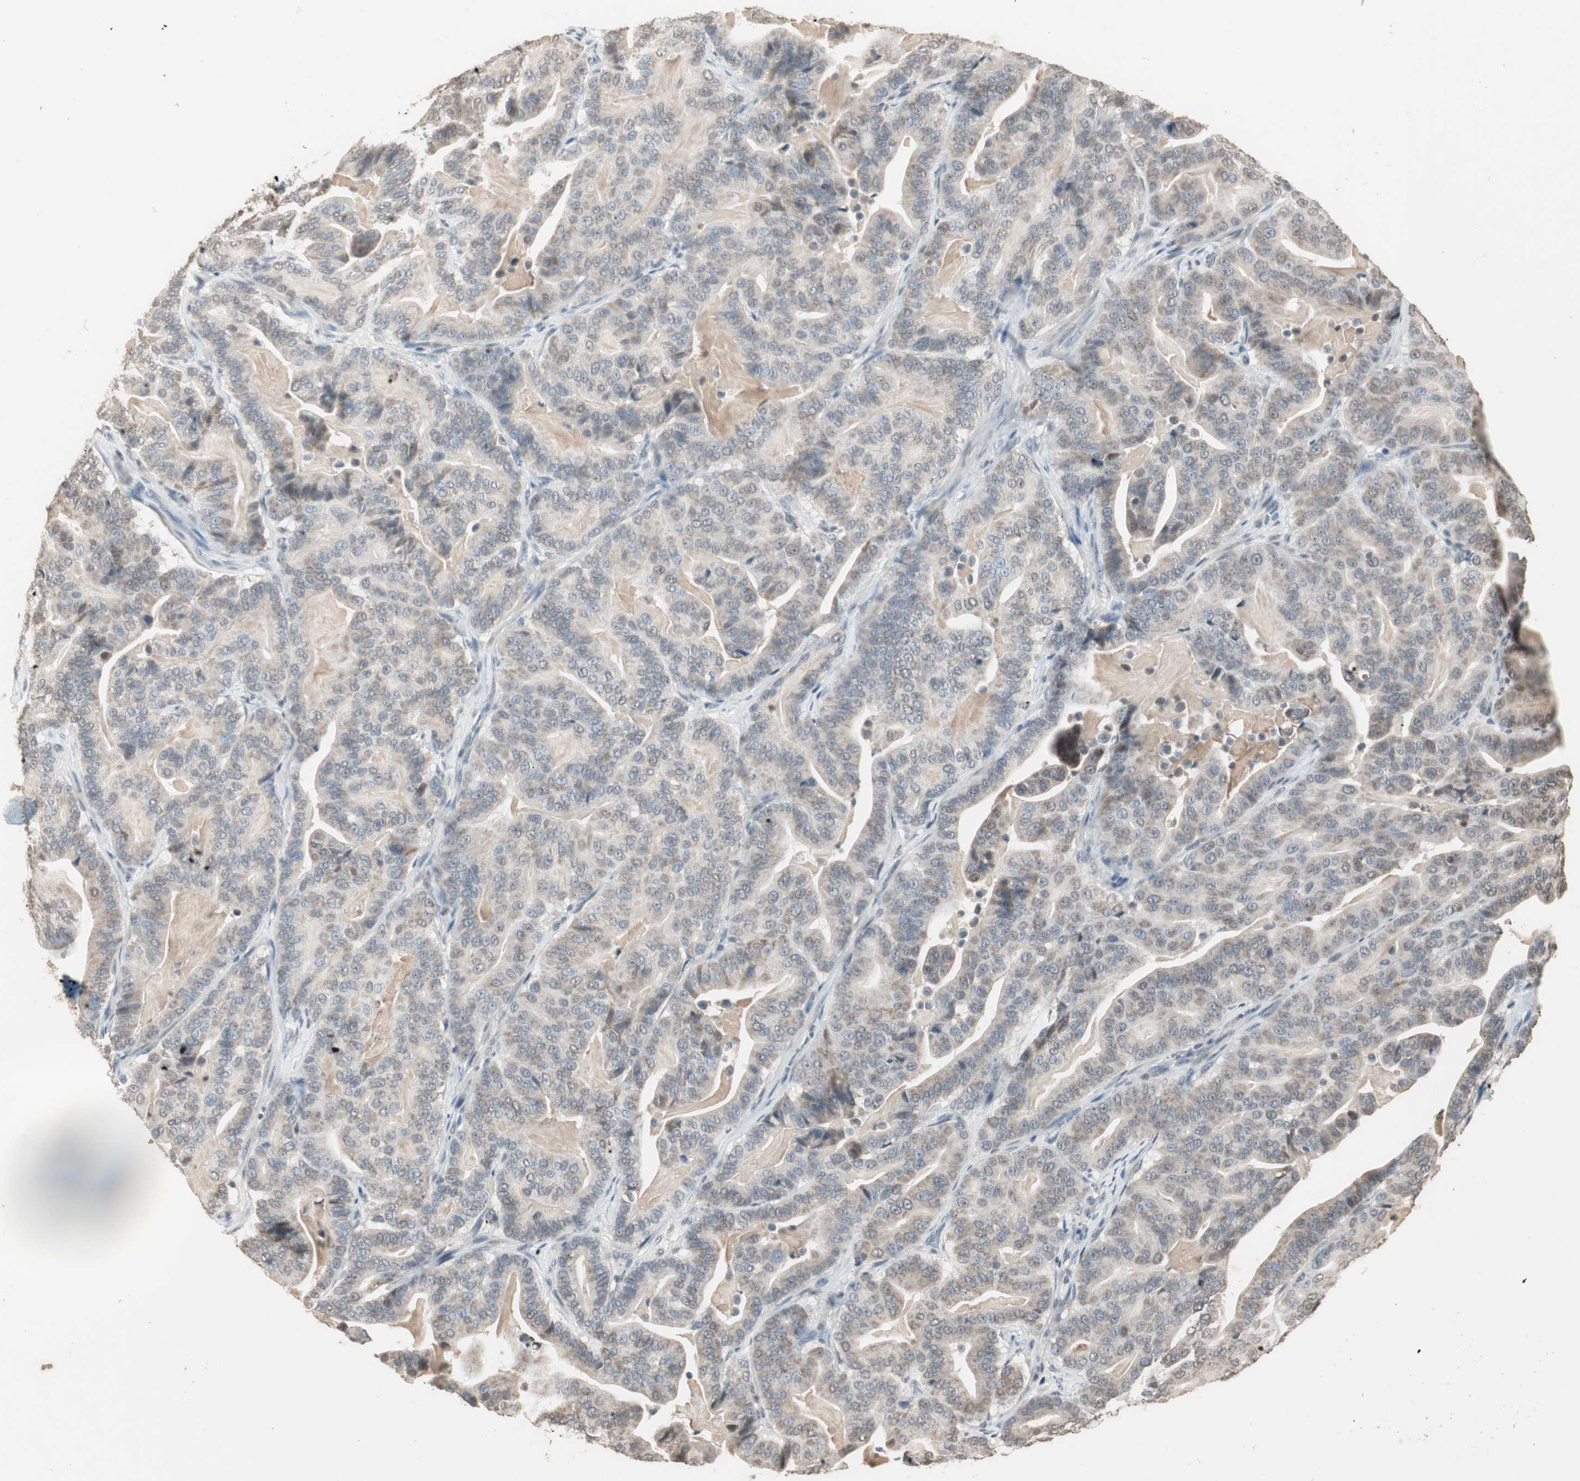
{"staining": {"intensity": "weak", "quantity": "25%-75%", "location": "cytoplasmic/membranous"}, "tissue": "pancreatic cancer", "cell_type": "Tumor cells", "image_type": "cancer", "snomed": [{"axis": "morphology", "description": "Adenocarcinoma, NOS"}, {"axis": "topography", "description": "Pancreas"}], "caption": "Immunohistochemistry (IHC) (DAB (3,3'-diaminobenzidine)) staining of human pancreatic cancer shows weak cytoplasmic/membranous protein expression in about 25%-75% of tumor cells.", "gene": "PRELID1", "patient": {"sex": "male", "age": 63}}